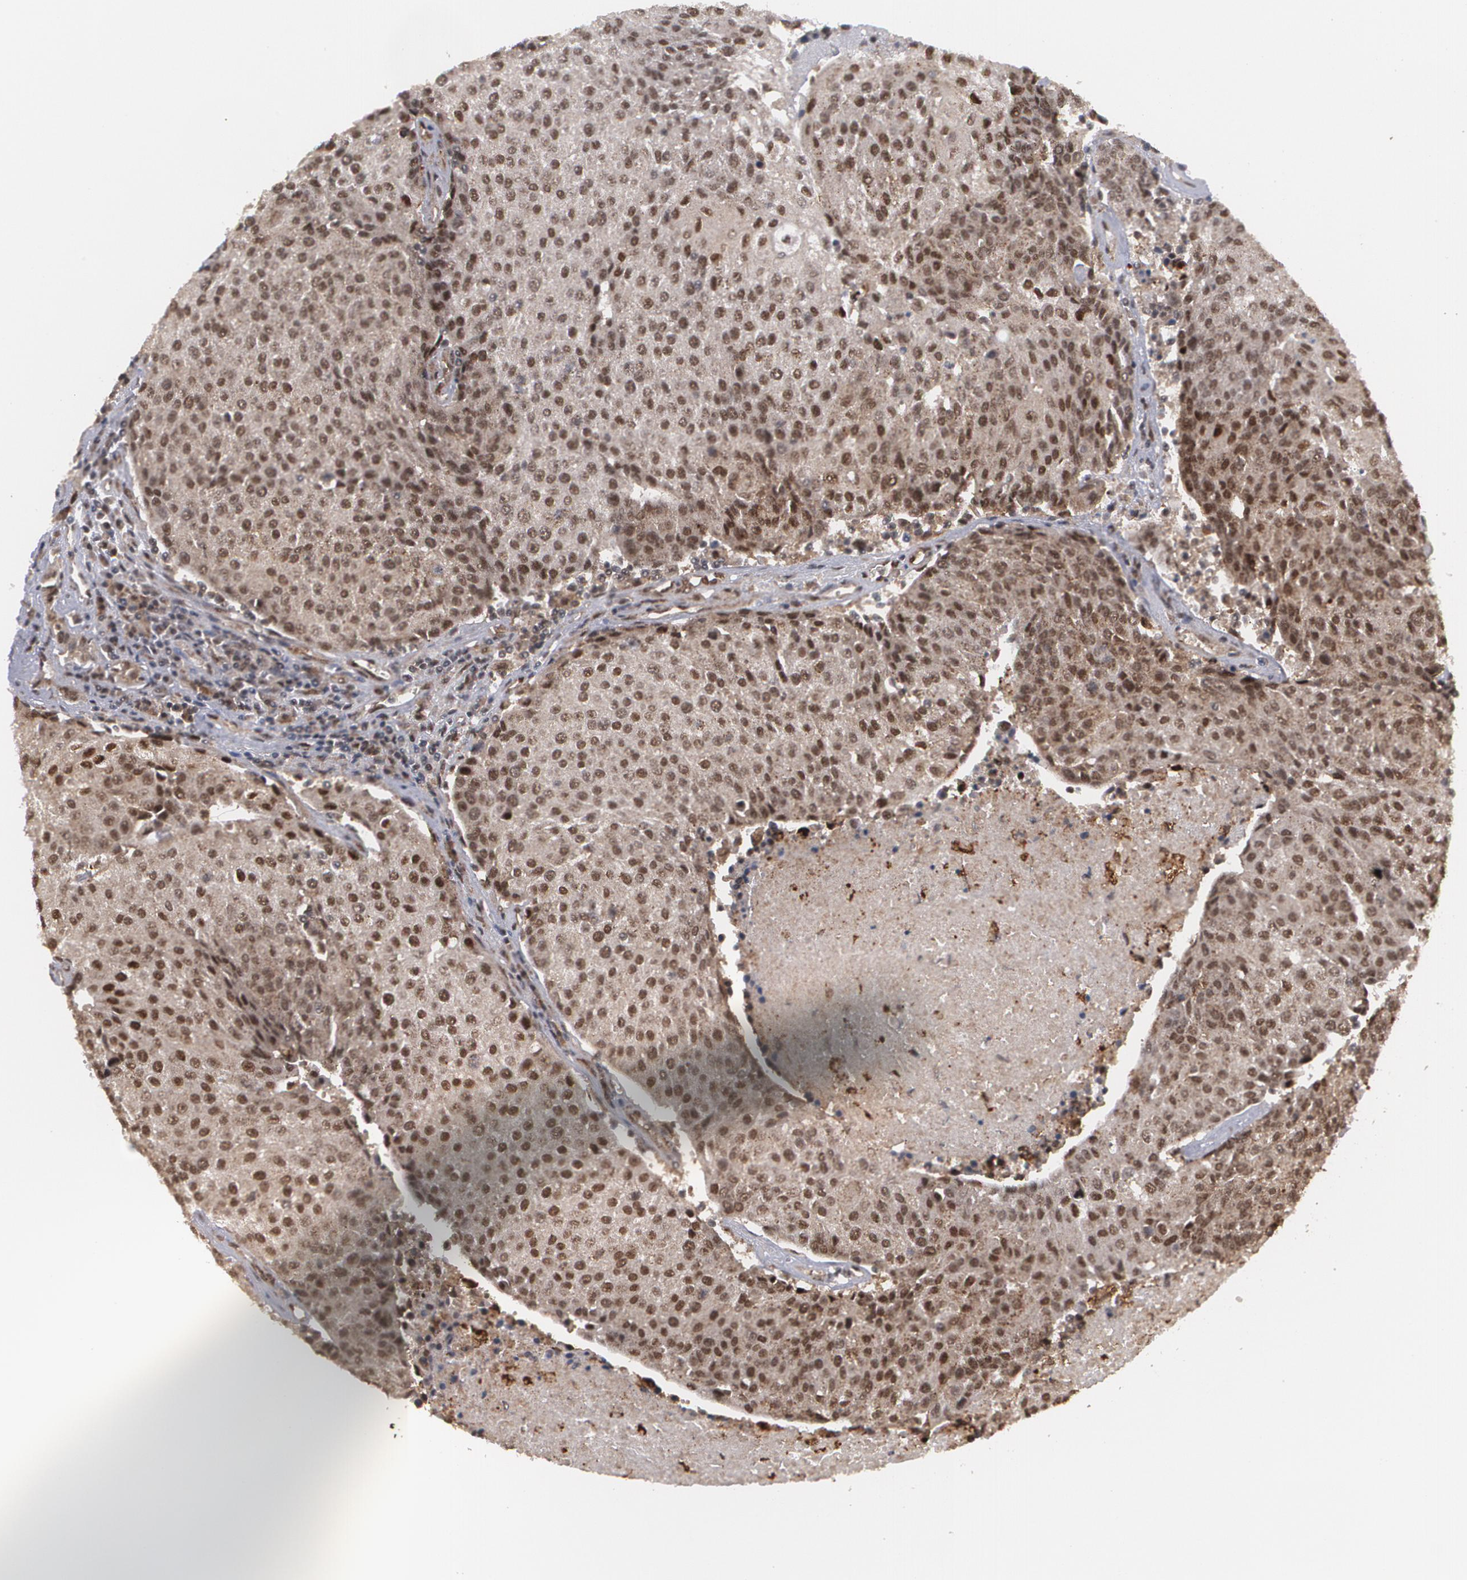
{"staining": {"intensity": "weak", "quantity": ">75%", "location": "nuclear"}, "tissue": "urothelial cancer", "cell_type": "Tumor cells", "image_type": "cancer", "snomed": [{"axis": "morphology", "description": "Urothelial carcinoma, High grade"}, {"axis": "topography", "description": "Urinary bladder"}], "caption": "Immunohistochemistry of human urothelial cancer demonstrates low levels of weak nuclear staining in approximately >75% of tumor cells.", "gene": "INTS6", "patient": {"sex": "female", "age": 85}}